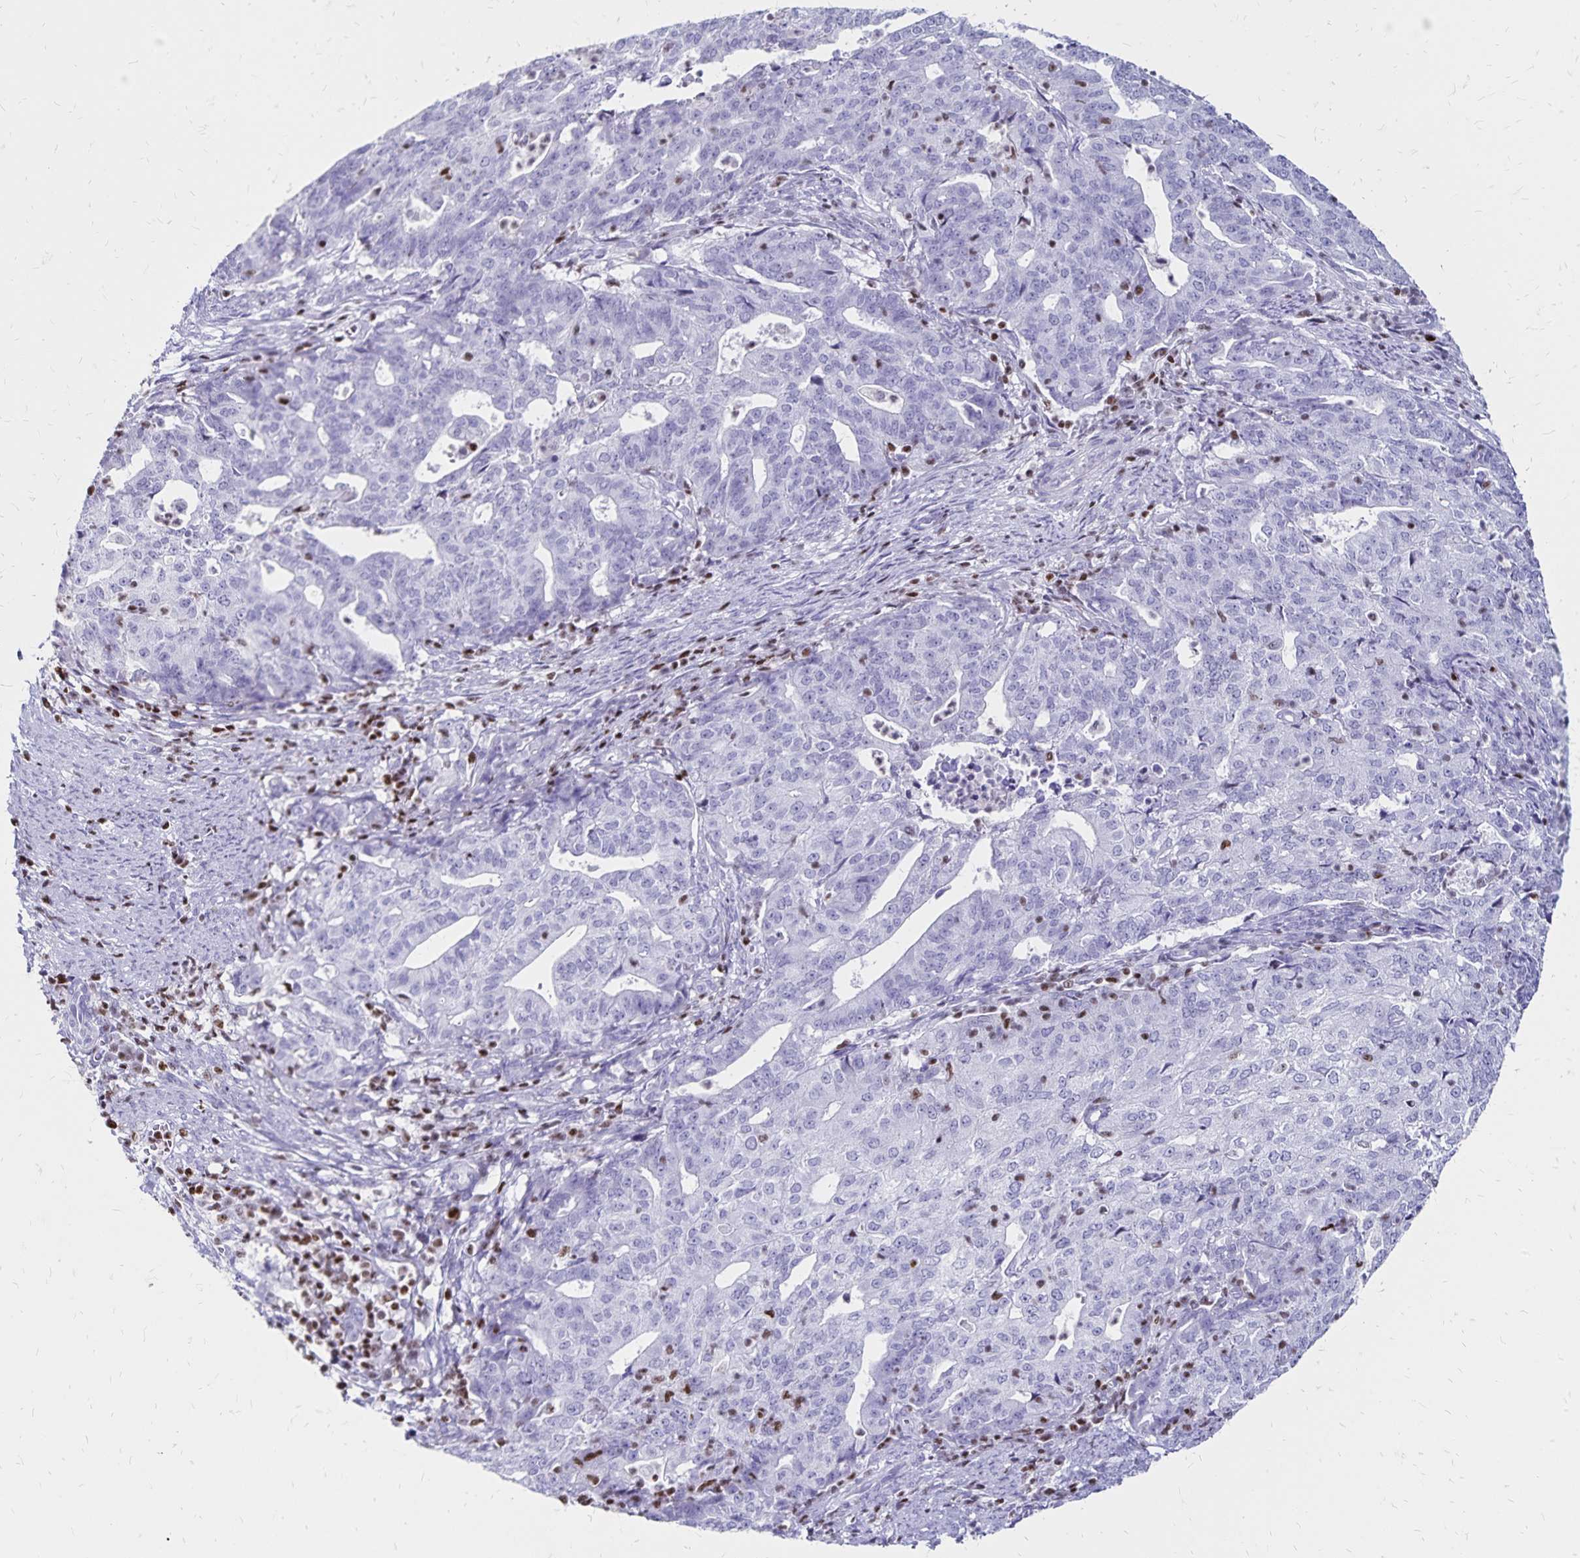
{"staining": {"intensity": "negative", "quantity": "none", "location": "none"}, "tissue": "endometrial cancer", "cell_type": "Tumor cells", "image_type": "cancer", "snomed": [{"axis": "morphology", "description": "Adenocarcinoma, NOS"}, {"axis": "topography", "description": "Endometrium"}], "caption": "Immunohistochemistry photomicrograph of human adenocarcinoma (endometrial) stained for a protein (brown), which demonstrates no expression in tumor cells.", "gene": "IKZF1", "patient": {"sex": "female", "age": 82}}